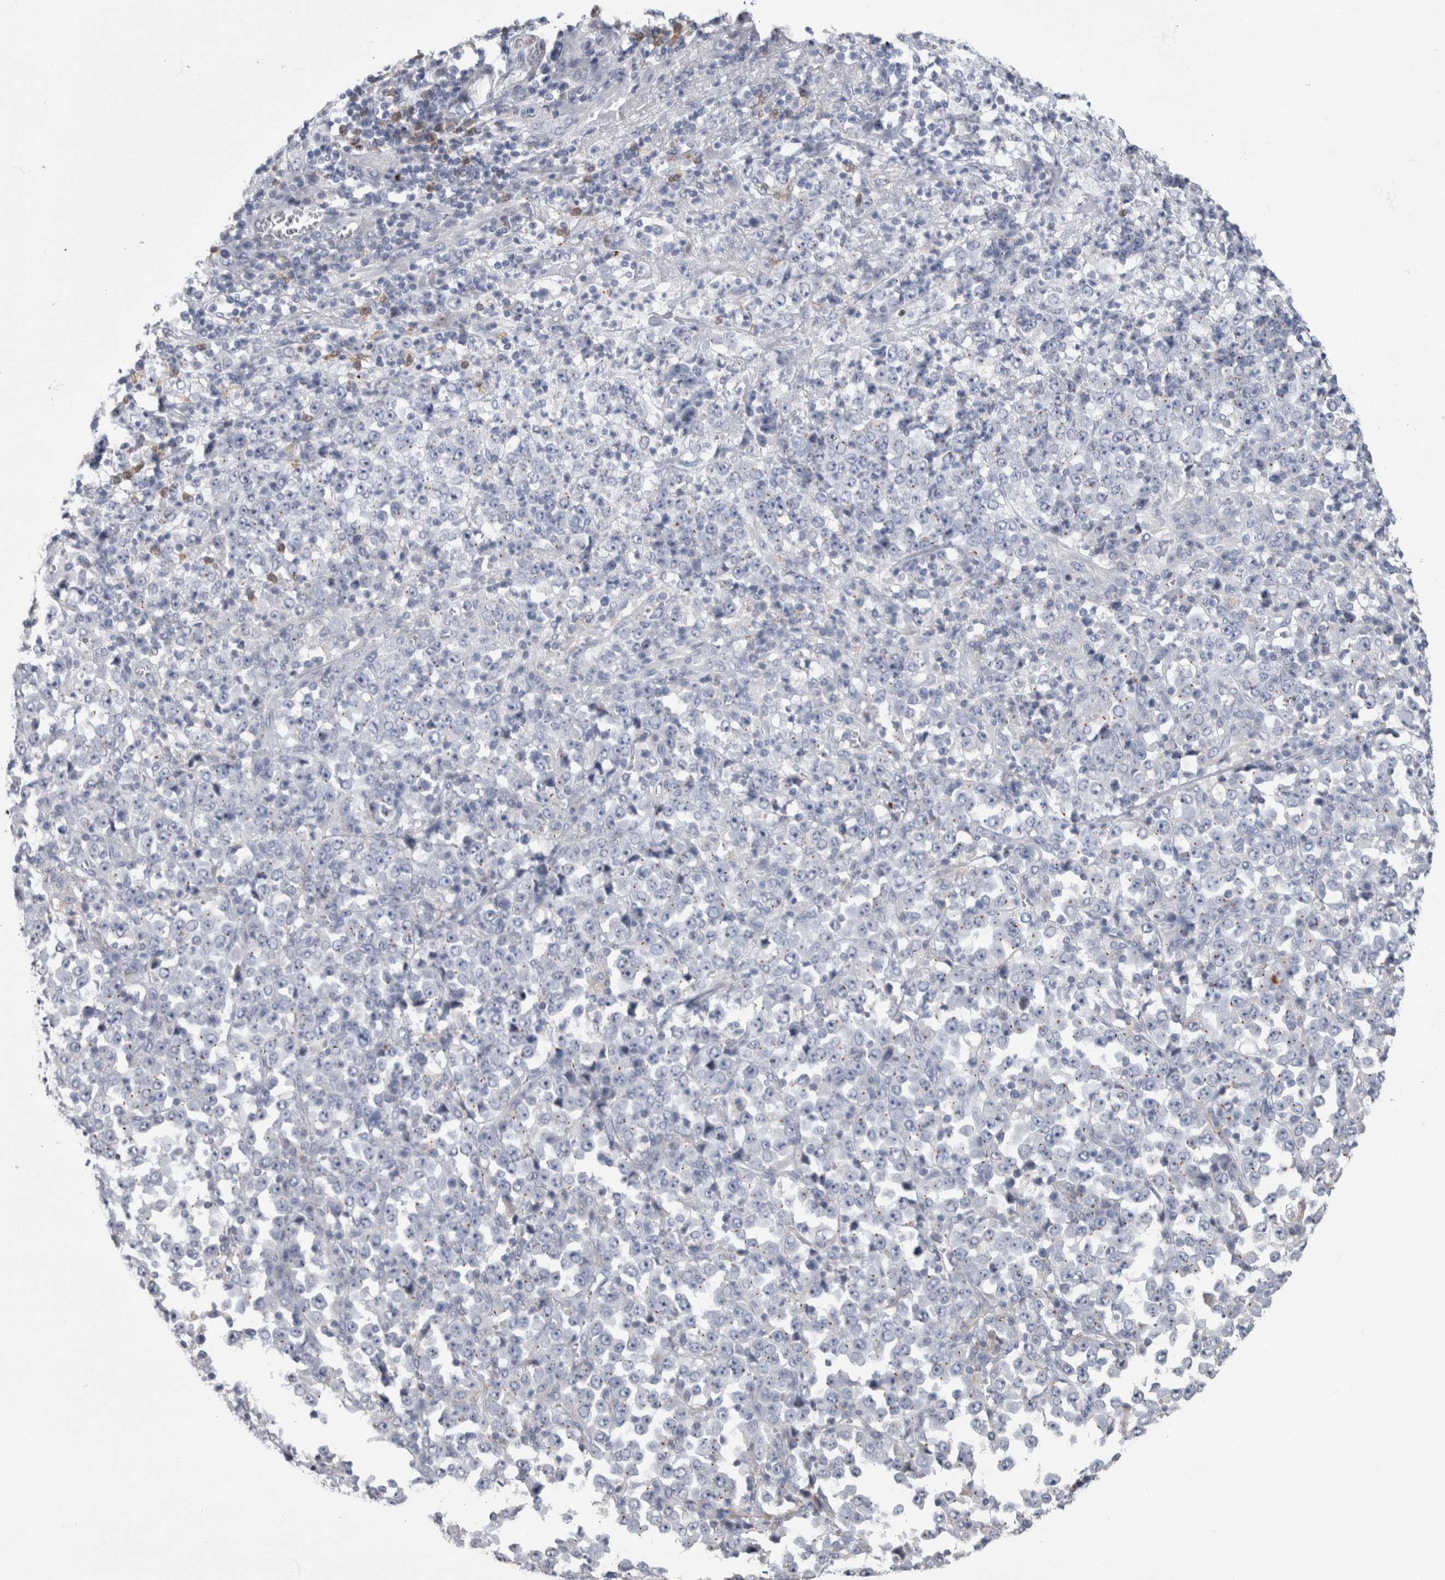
{"staining": {"intensity": "negative", "quantity": "none", "location": "none"}, "tissue": "stomach cancer", "cell_type": "Tumor cells", "image_type": "cancer", "snomed": [{"axis": "morphology", "description": "Normal tissue, NOS"}, {"axis": "morphology", "description": "Adenocarcinoma, NOS"}, {"axis": "topography", "description": "Stomach, upper"}, {"axis": "topography", "description": "Stomach"}], "caption": "Immunohistochemical staining of stomach cancer (adenocarcinoma) demonstrates no significant expression in tumor cells. Nuclei are stained in blue.", "gene": "IL33", "patient": {"sex": "male", "age": 59}}